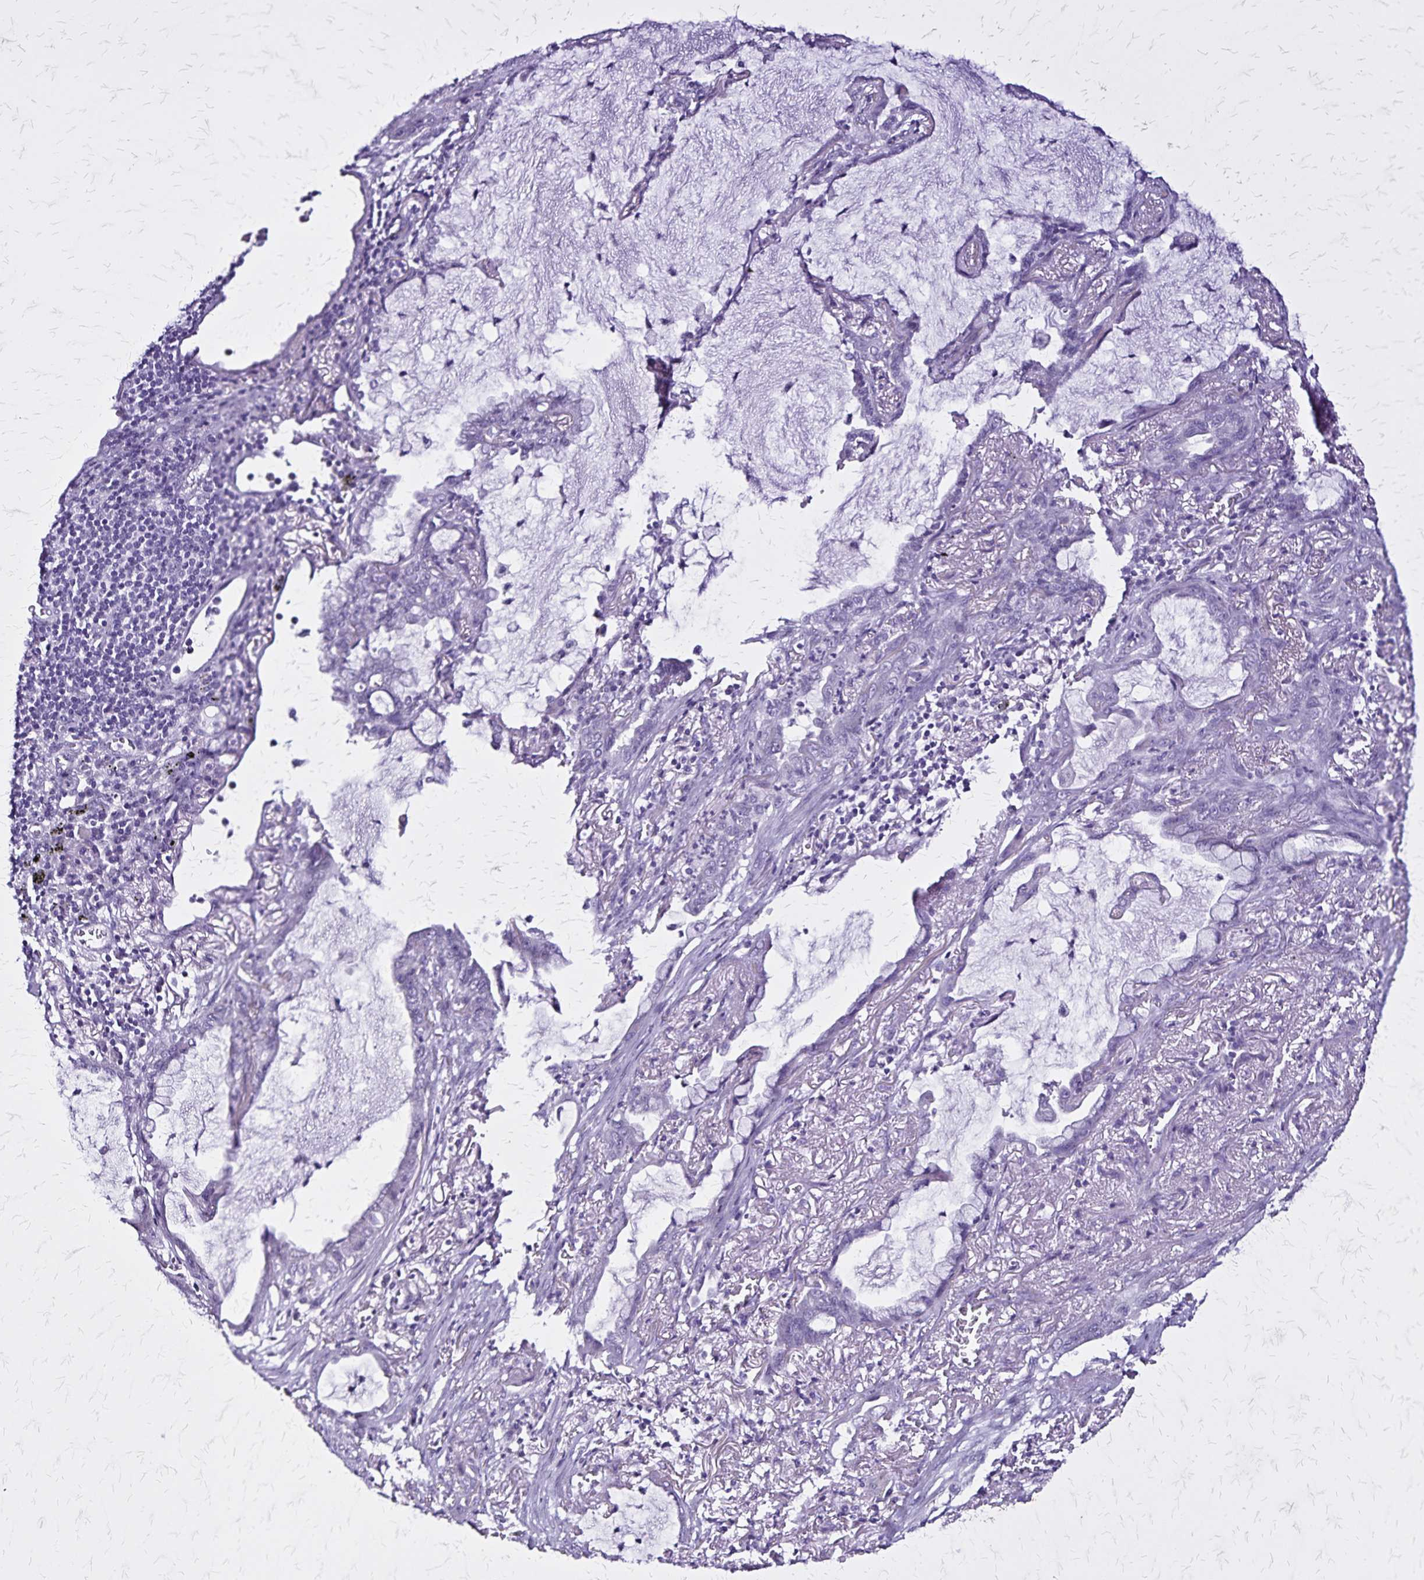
{"staining": {"intensity": "negative", "quantity": "none", "location": "none"}, "tissue": "lung cancer", "cell_type": "Tumor cells", "image_type": "cancer", "snomed": [{"axis": "morphology", "description": "Adenocarcinoma, NOS"}, {"axis": "topography", "description": "Lung"}], "caption": "Adenocarcinoma (lung) stained for a protein using immunohistochemistry (IHC) demonstrates no expression tumor cells.", "gene": "KRT2", "patient": {"sex": "male", "age": 65}}